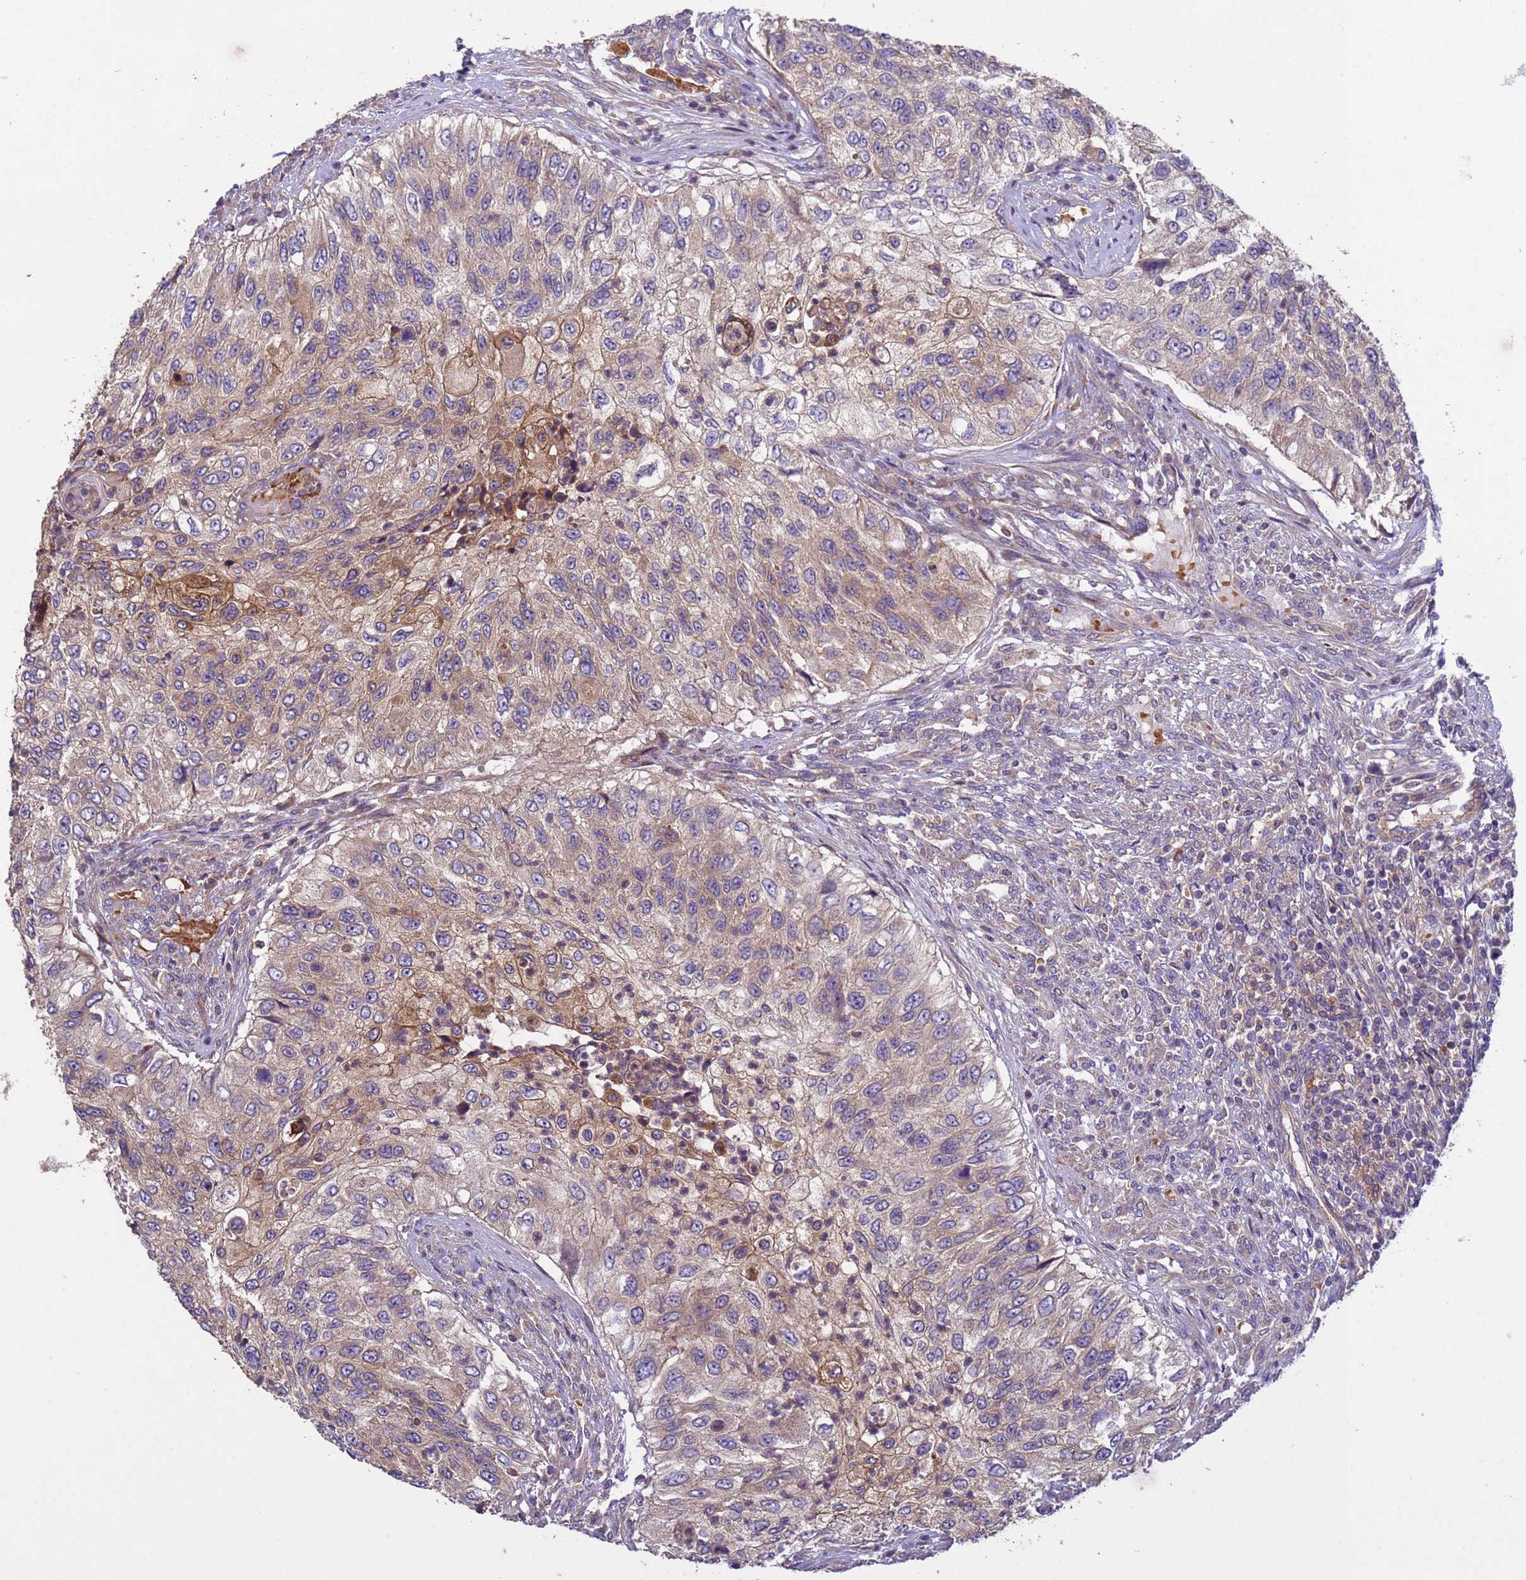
{"staining": {"intensity": "weak", "quantity": ">75%", "location": "cytoplasmic/membranous"}, "tissue": "urothelial cancer", "cell_type": "Tumor cells", "image_type": "cancer", "snomed": [{"axis": "morphology", "description": "Urothelial carcinoma, High grade"}, {"axis": "topography", "description": "Urinary bladder"}], "caption": "Immunohistochemical staining of human urothelial cancer demonstrates weak cytoplasmic/membranous protein staining in approximately >75% of tumor cells. The staining was performed using DAB to visualize the protein expression in brown, while the nuclei were stained in blue with hematoxylin (Magnification: 20x).", "gene": "RAB10", "patient": {"sex": "female", "age": 60}}